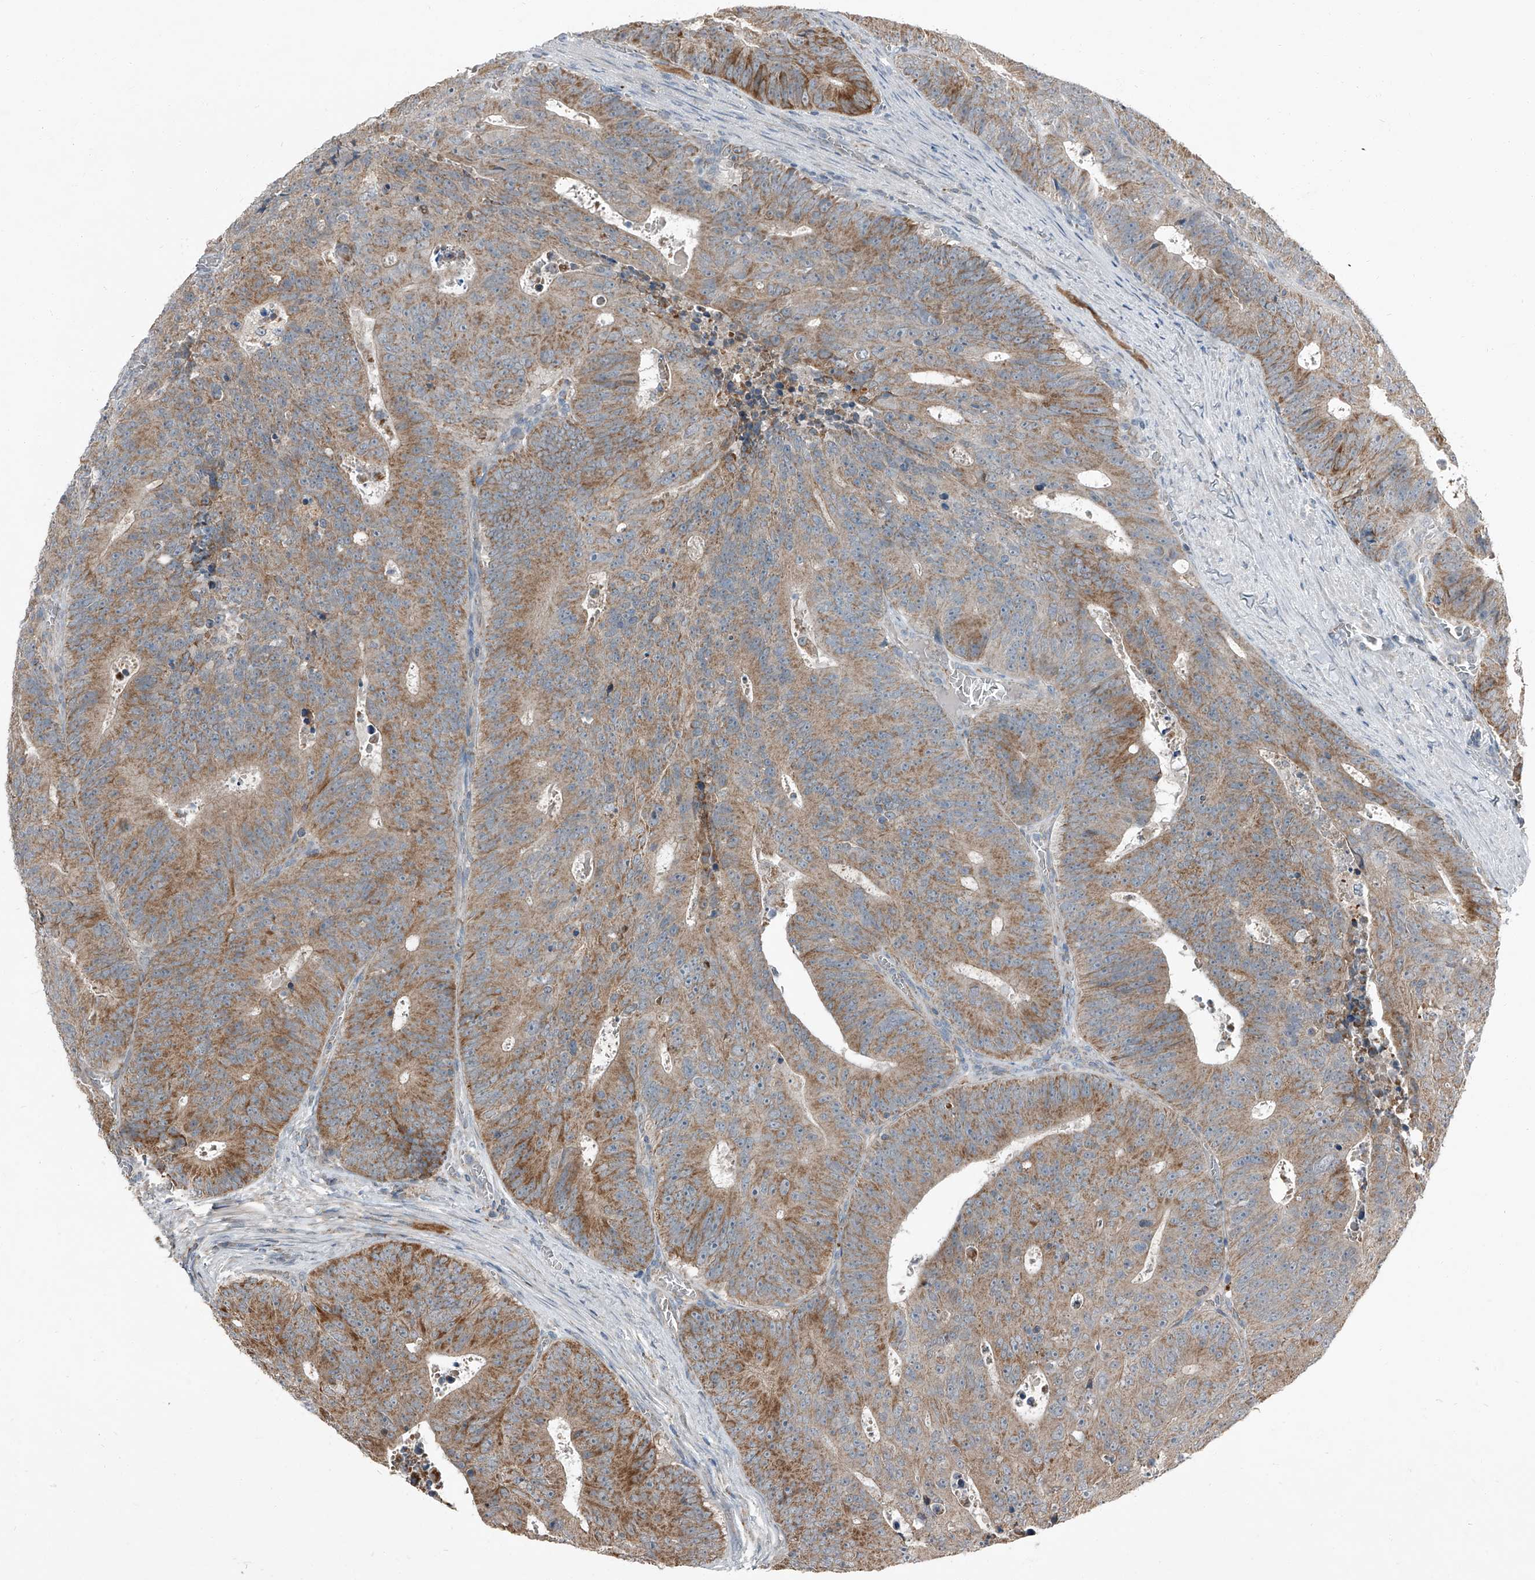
{"staining": {"intensity": "moderate", "quantity": ">75%", "location": "cytoplasmic/membranous"}, "tissue": "colorectal cancer", "cell_type": "Tumor cells", "image_type": "cancer", "snomed": [{"axis": "morphology", "description": "Adenocarcinoma, NOS"}, {"axis": "topography", "description": "Colon"}], "caption": "High-magnification brightfield microscopy of colorectal adenocarcinoma stained with DAB (brown) and counterstained with hematoxylin (blue). tumor cells exhibit moderate cytoplasmic/membranous positivity is appreciated in approximately>75% of cells.", "gene": "CHRNA7", "patient": {"sex": "male", "age": 87}}